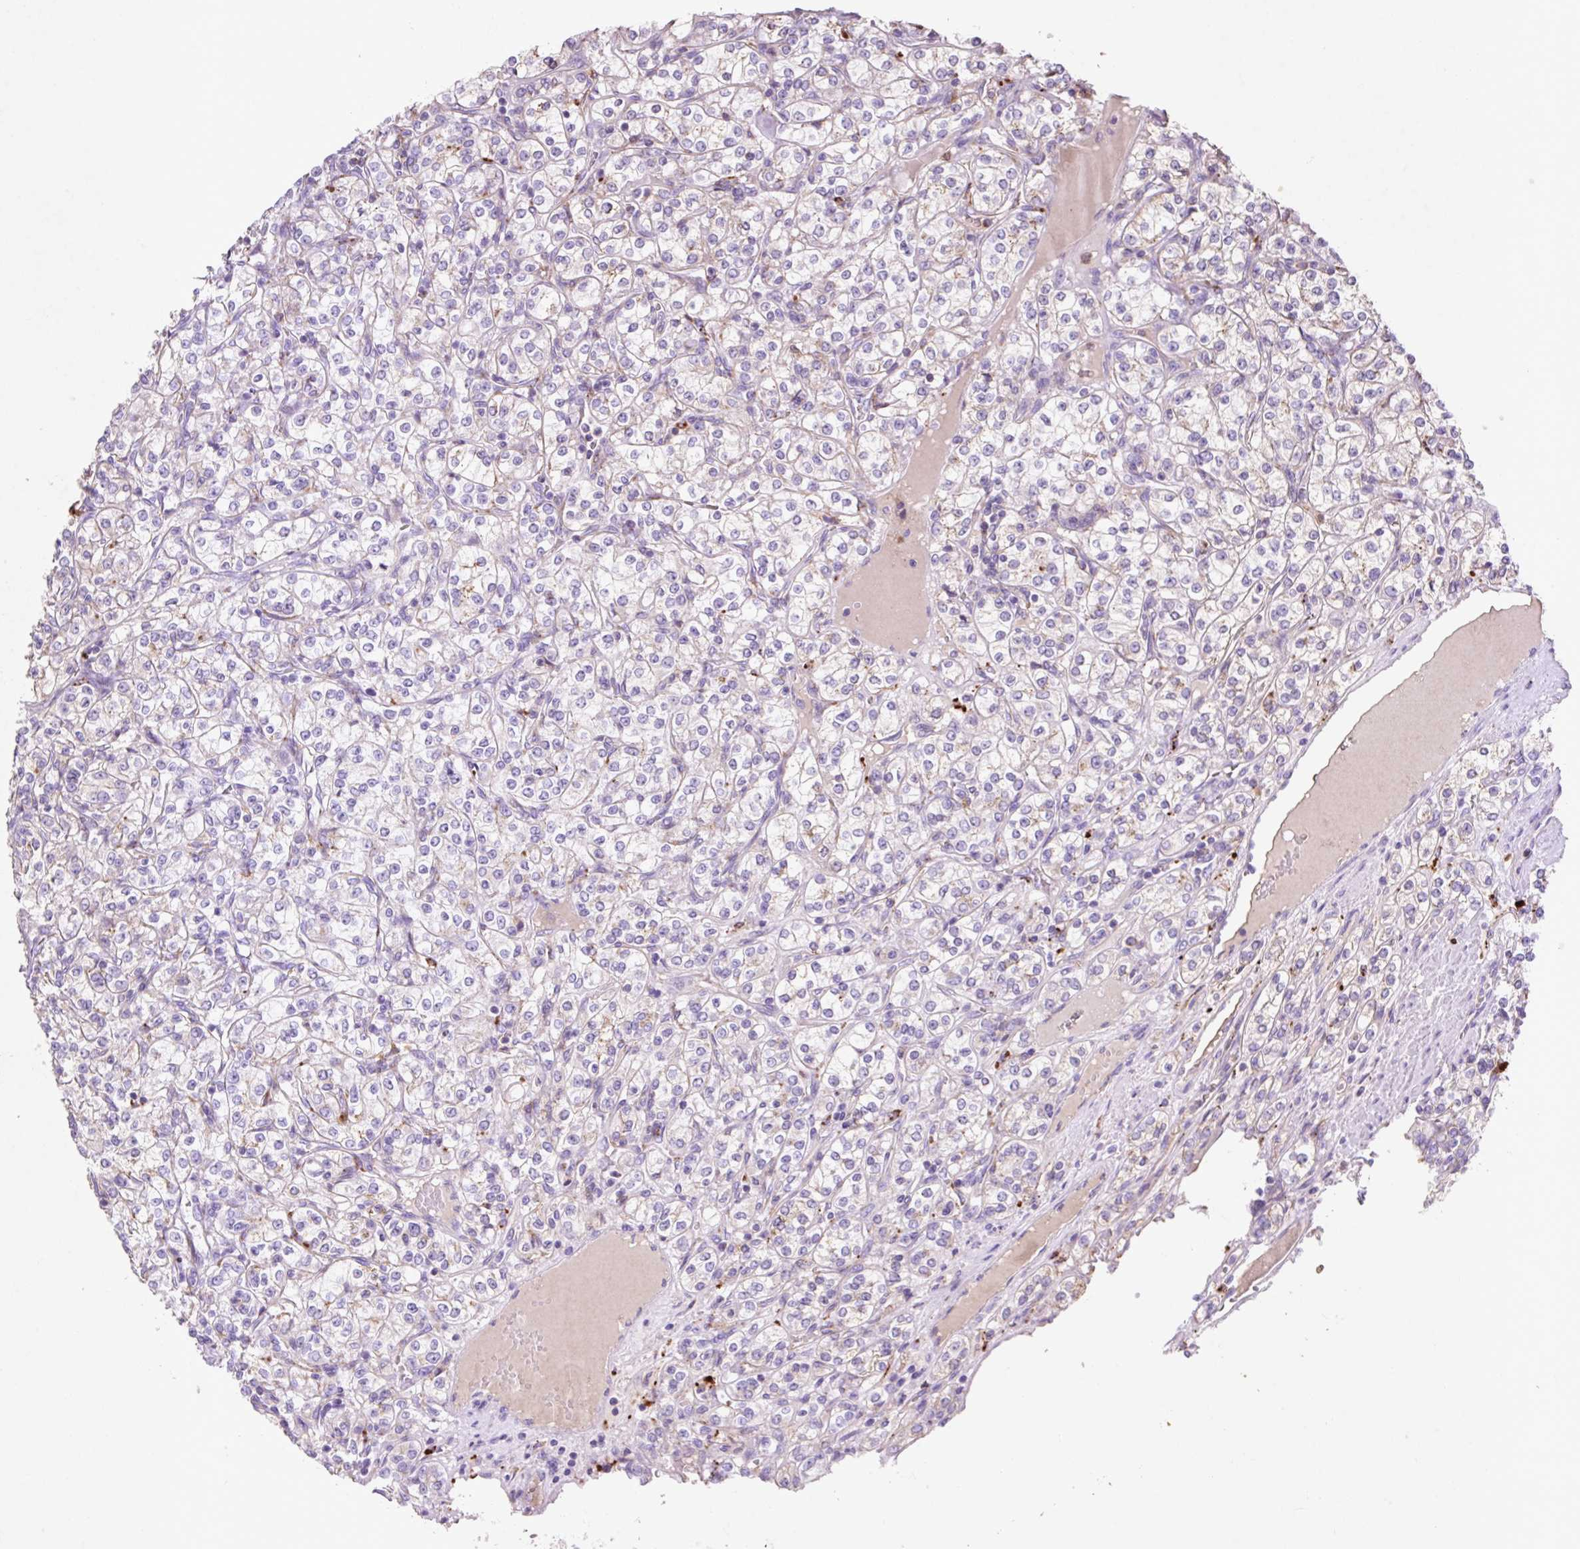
{"staining": {"intensity": "negative", "quantity": "none", "location": "none"}, "tissue": "renal cancer", "cell_type": "Tumor cells", "image_type": "cancer", "snomed": [{"axis": "morphology", "description": "Adenocarcinoma, NOS"}, {"axis": "topography", "description": "Kidney"}], "caption": "Protein analysis of renal cancer (adenocarcinoma) demonstrates no significant positivity in tumor cells. Brightfield microscopy of IHC stained with DAB (3,3'-diaminobenzidine) (brown) and hematoxylin (blue), captured at high magnification.", "gene": "HEXA", "patient": {"sex": "male", "age": 77}}